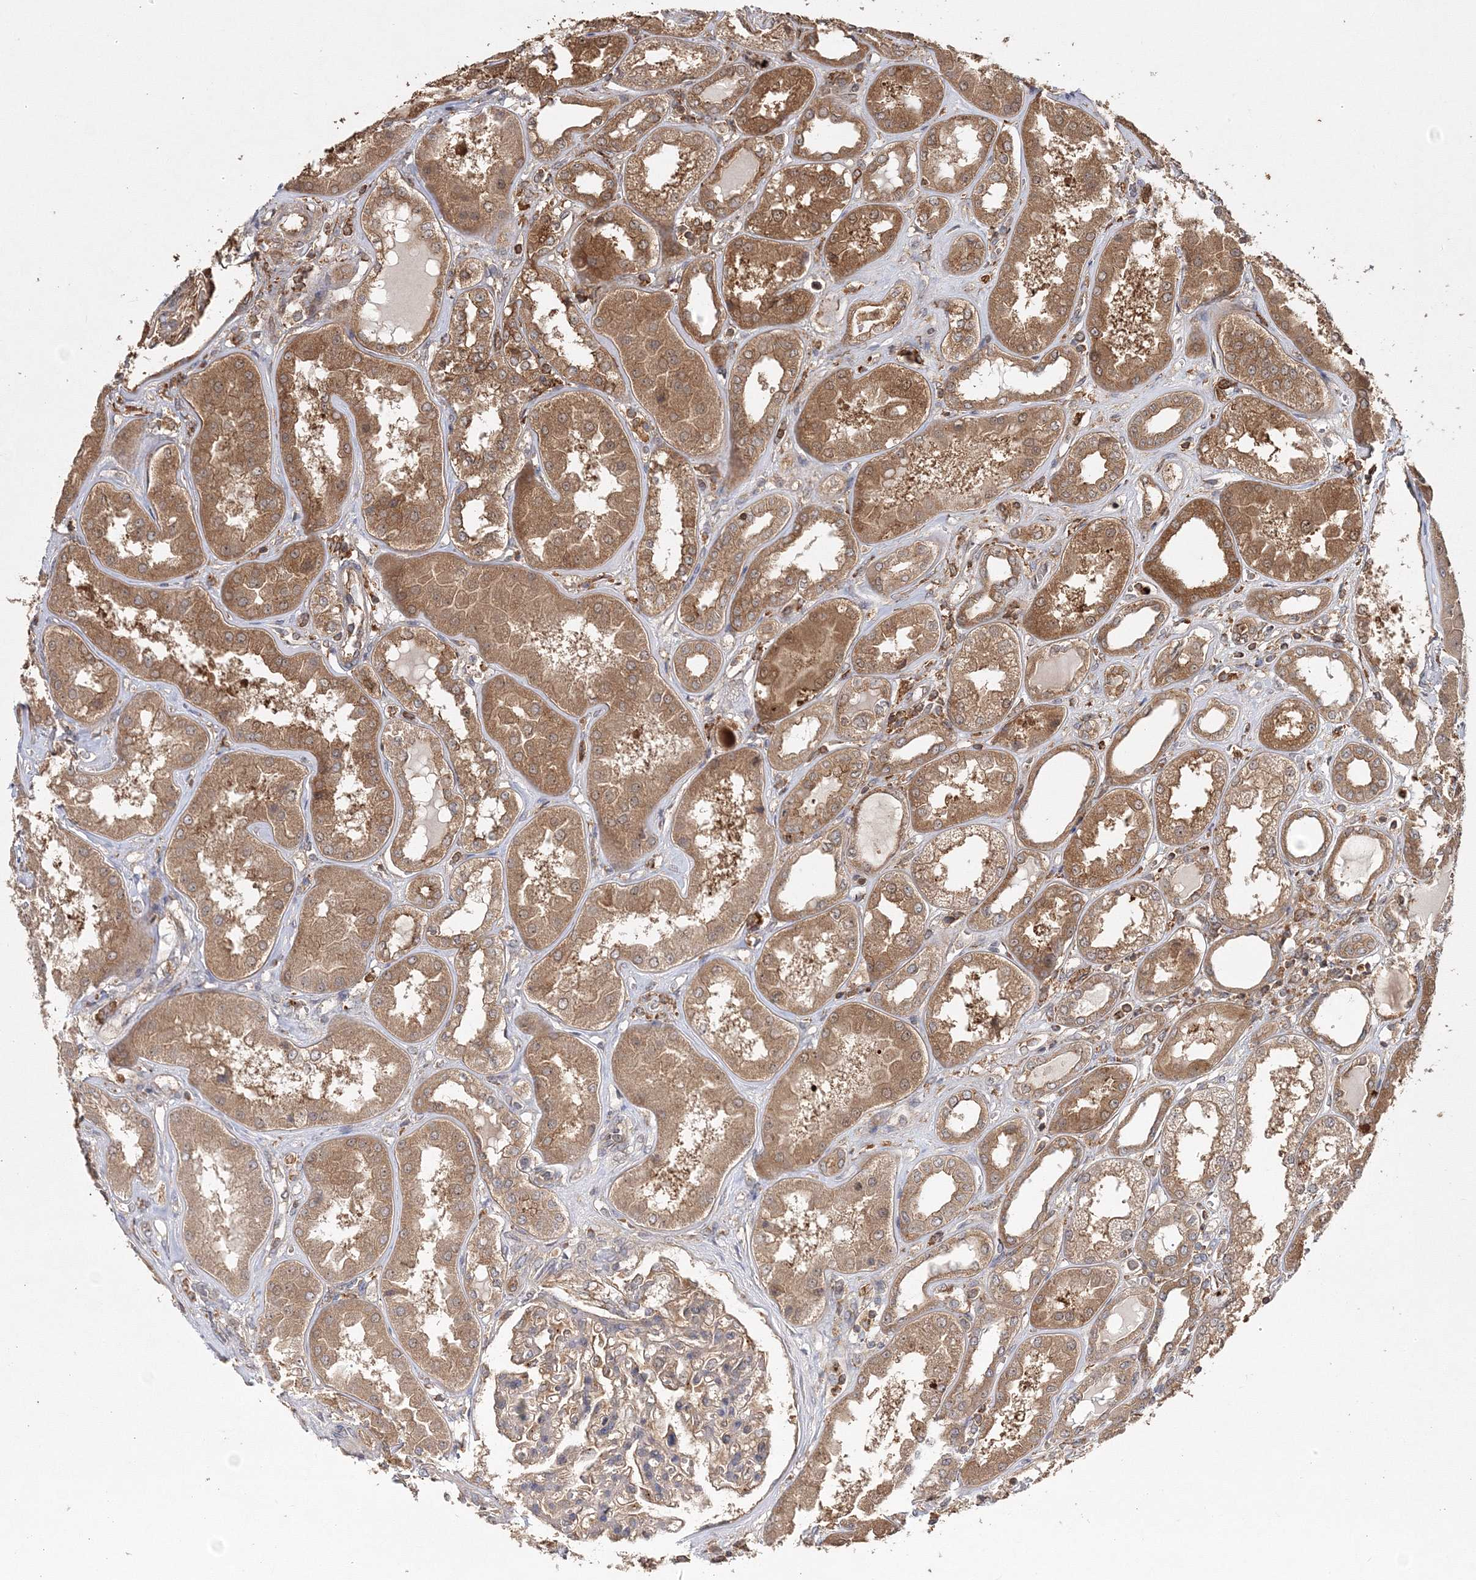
{"staining": {"intensity": "moderate", "quantity": ">75%", "location": "cytoplasmic/membranous"}, "tissue": "kidney", "cell_type": "Cells in glomeruli", "image_type": "normal", "snomed": [{"axis": "morphology", "description": "Normal tissue, NOS"}, {"axis": "topography", "description": "Kidney"}], "caption": "Normal kidney exhibits moderate cytoplasmic/membranous positivity in approximately >75% of cells in glomeruli, visualized by immunohistochemistry. The staining is performed using DAB brown chromogen to label protein expression. The nuclei are counter-stained blue using hematoxylin.", "gene": "WDR37", "patient": {"sex": "female", "age": 56}}